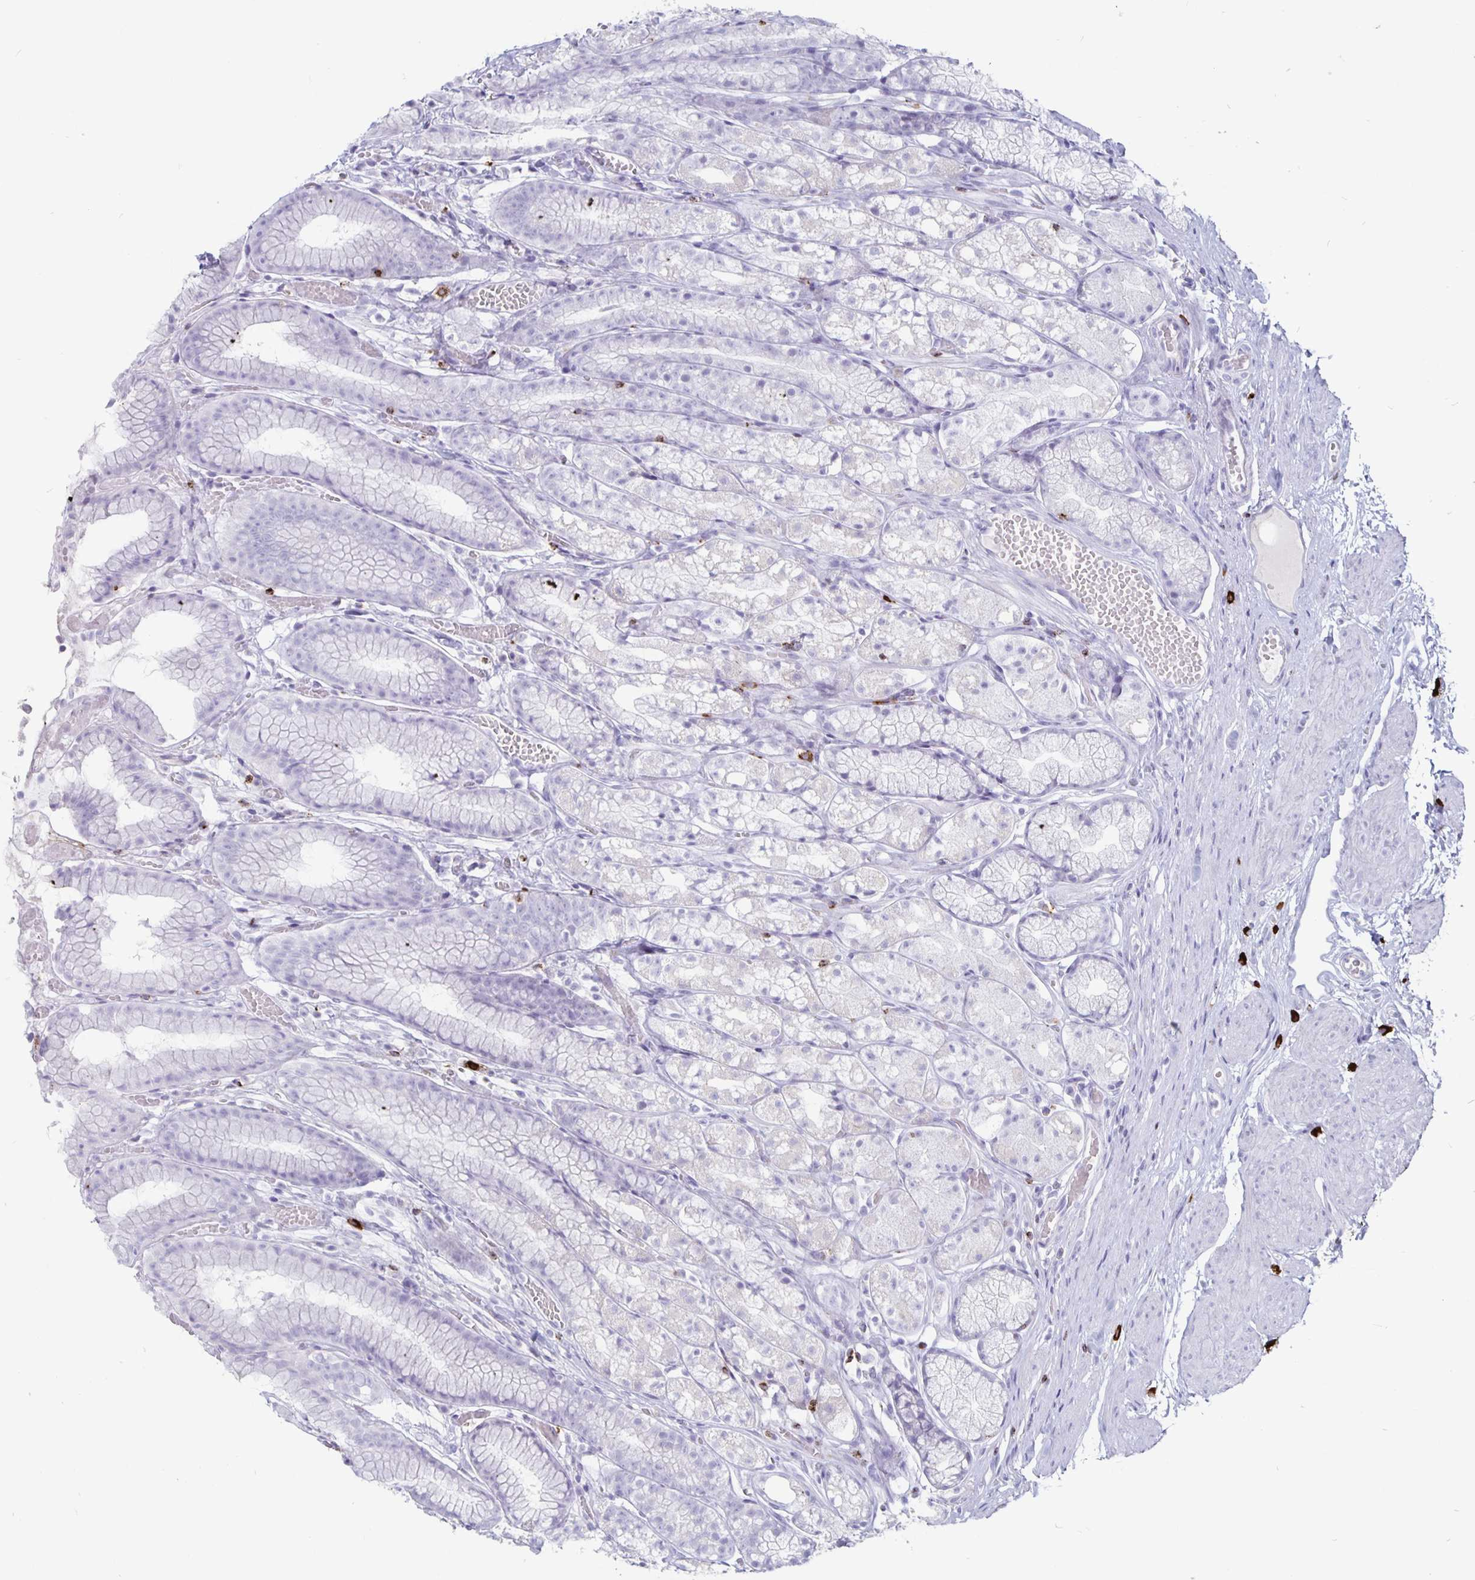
{"staining": {"intensity": "negative", "quantity": "none", "location": "none"}, "tissue": "stomach", "cell_type": "Glandular cells", "image_type": "normal", "snomed": [{"axis": "morphology", "description": "Normal tissue, NOS"}, {"axis": "topography", "description": "Smooth muscle"}, {"axis": "topography", "description": "Stomach"}], "caption": "Glandular cells are negative for protein expression in benign human stomach.", "gene": "GZMK", "patient": {"sex": "male", "age": 70}}